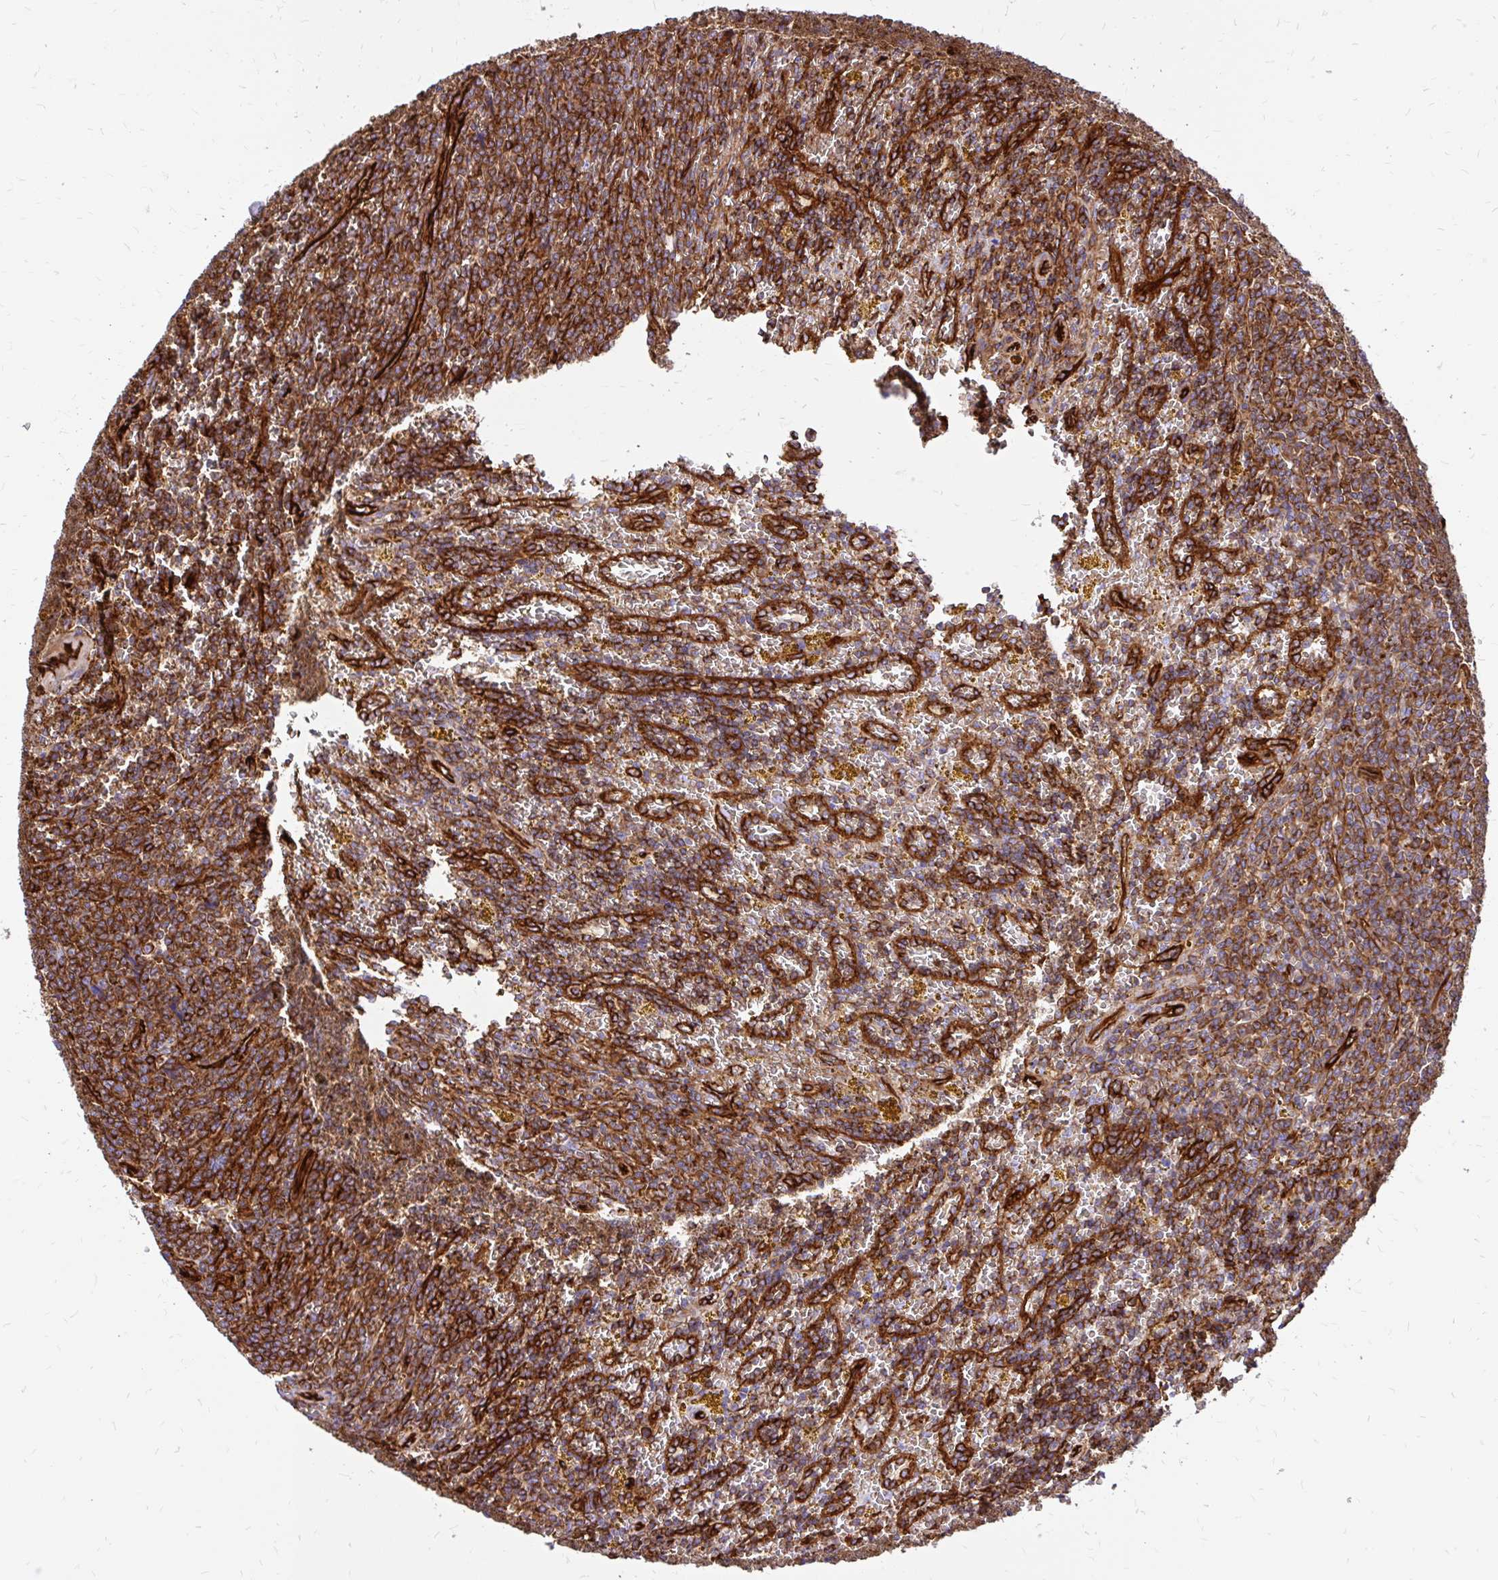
{"staining": {"intensity": "moderate", "quantity": ">75%", "location": "cytoplasmic/membranous"}, "tissue": "lymphoma", "cell_type": "Tumor cells", "image_type": "cancer", "snomed": [{"axis": "morphology", "description": "Malignant lymphoma, non-Hodgkin's type, Low grade"}, {"axis": "topography", "description": "Spleen"}, {"axis": "topography", "description": "Lymph node"}], "caption": "Human low-grade malignant lymphoma, non-Hodgkin's type stained with a protein marker shows moderate staining in tumor cells.", "gene": "MAP1LC3B", "patient": {"sex": "female", "age": 66}}